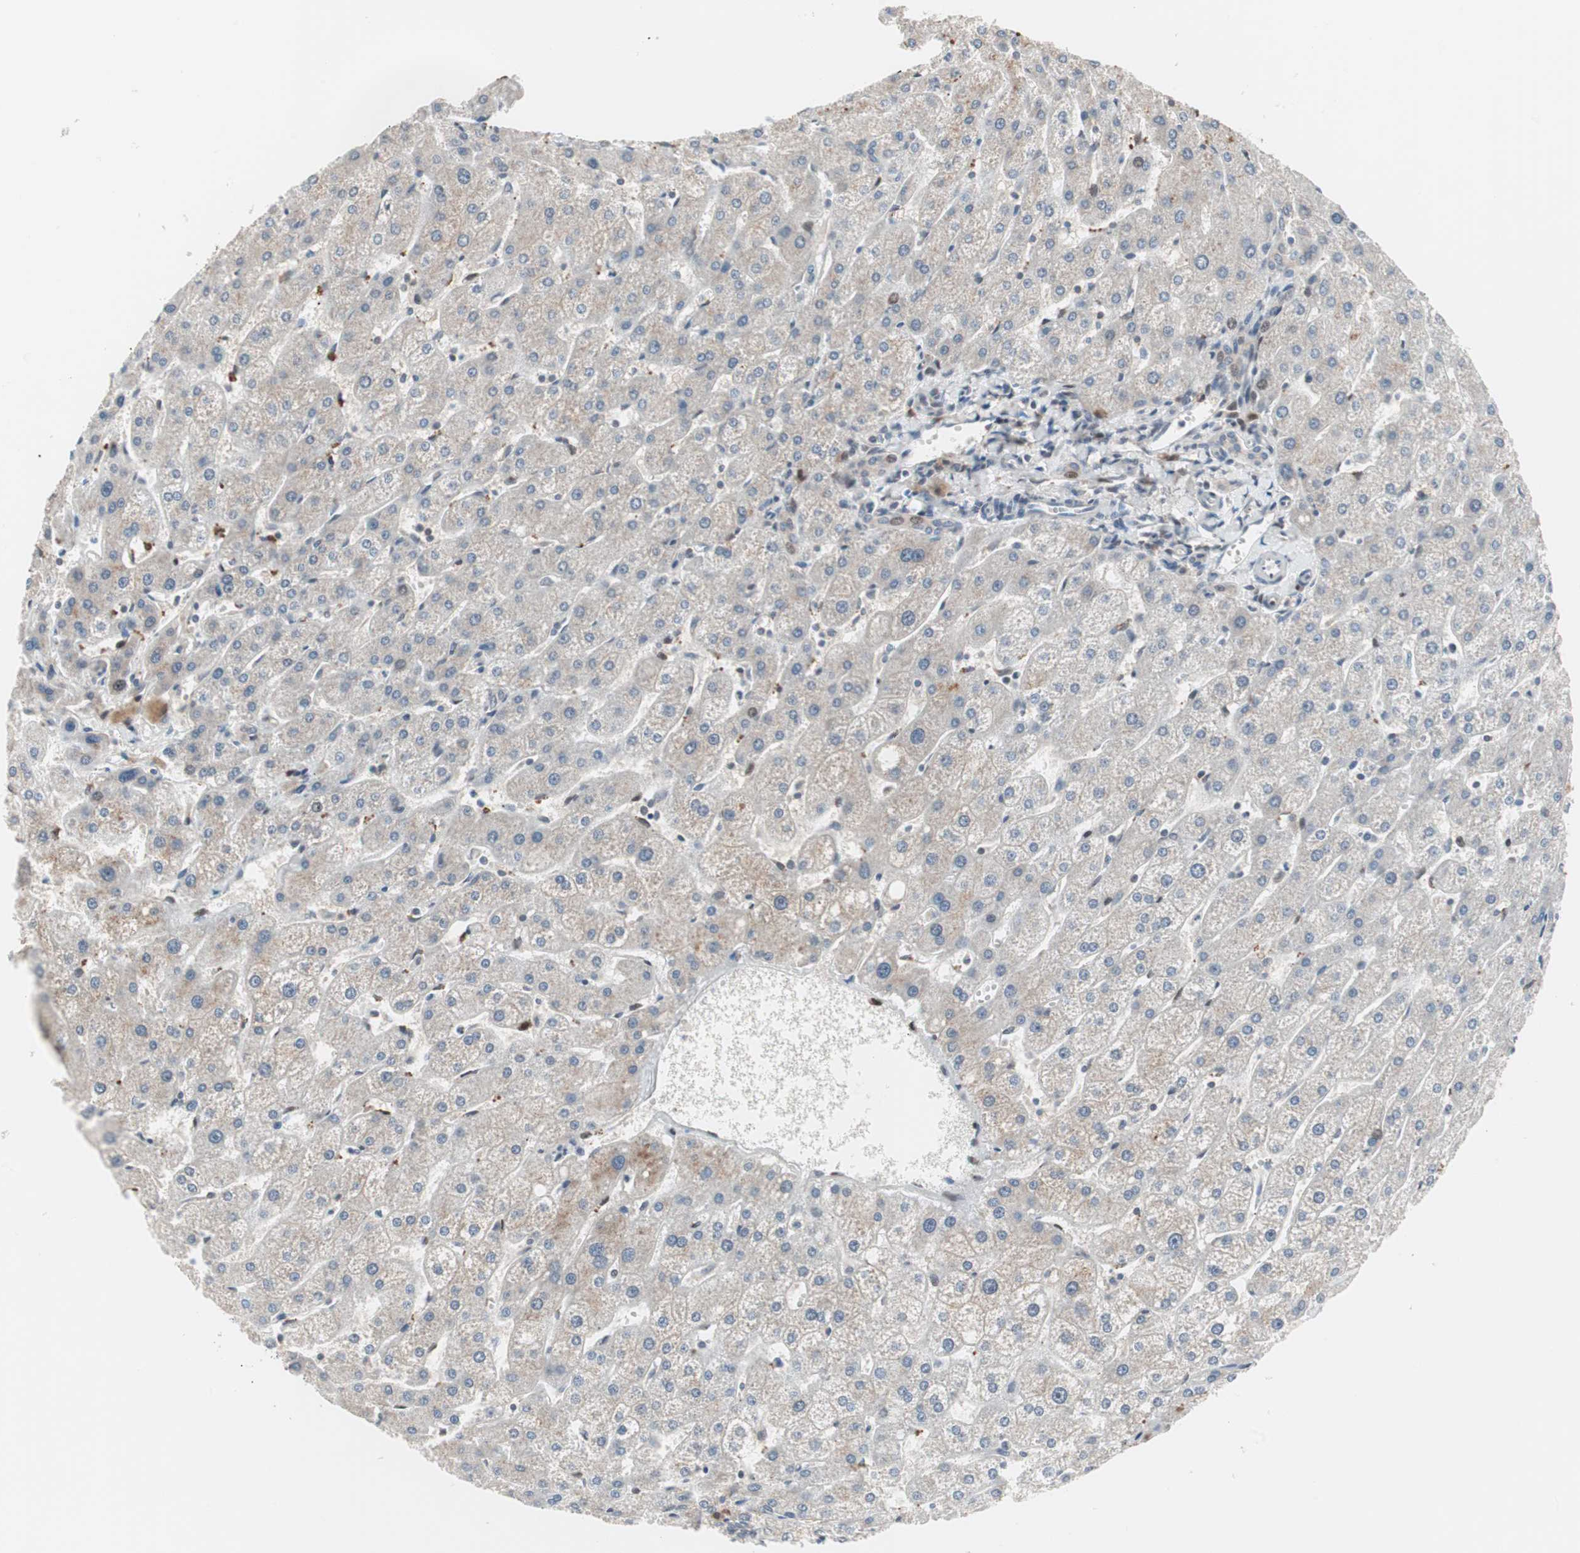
{"staining": {"intensity": "negative", "quantity": "none", "location": "none"}, "tissue": "liver", "cell_type": "Cholangiocytes", "image_type": "normal", "snomed": [{"axis": "morphology", "description": "Normal tissue, NOS"}, {"axis": "topography", "description": "Liver"}], "caption": "DAB (3,3'-diaminobenzidine) immunohistochemical staining of normal liver reveals no significant staining in cholangiocytes.", "gene": "POLH", "patient": {"sex": "male", "age": 67}}